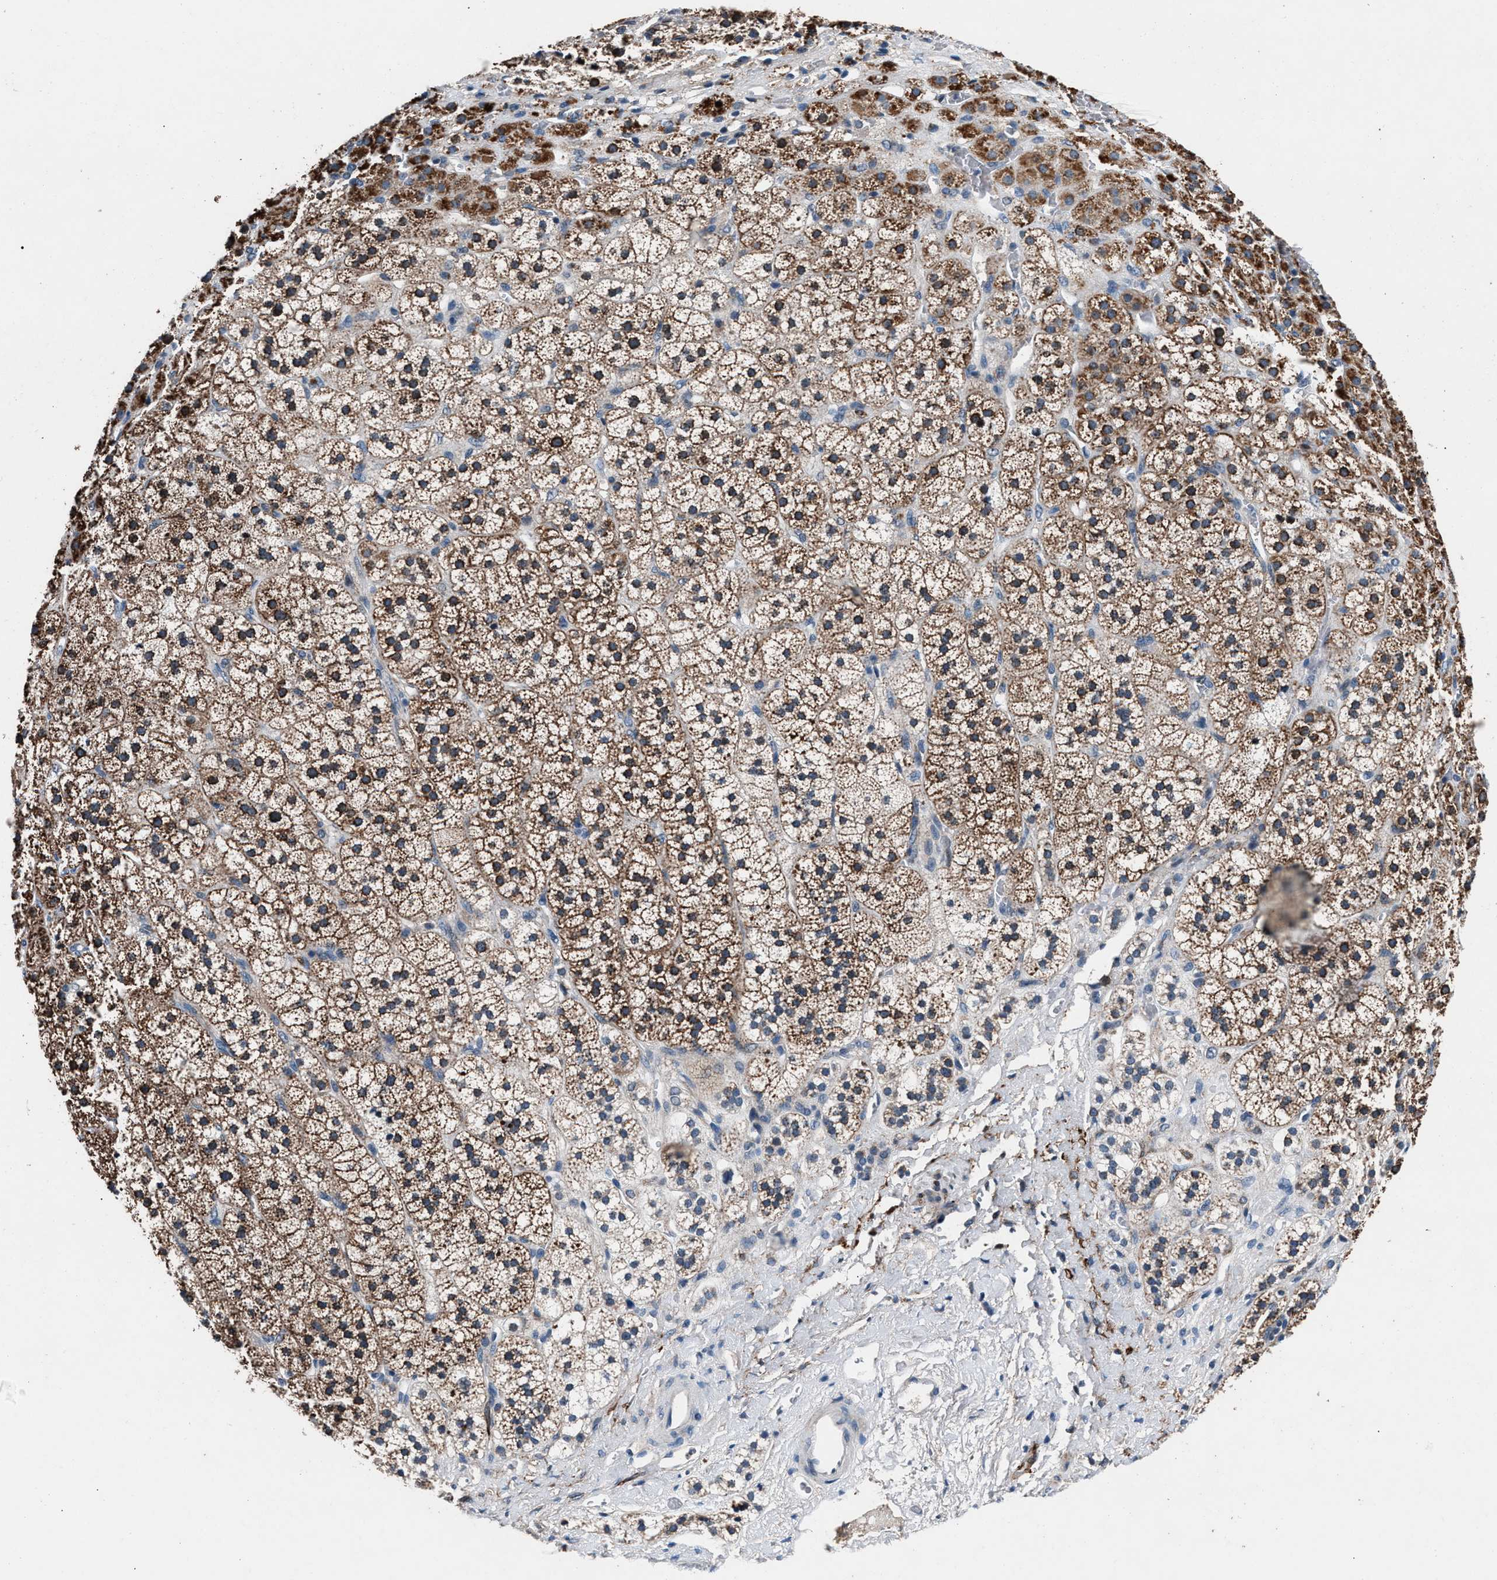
{"staining": {"intensity": "moderate", "quantity": ">75%", "location": "cytoplasmic/membranous"}, "tissue": "adrenal gland", "cell_type": "Glandular cells", "image_type": "normal", "snomed": [{"axis": "morphology", "description": "Normal tissue, NOS"}, {"axis": "topography", "description": "Adrenal gland"}], "caption": "This is an image of immunohistochemistry (IHC) staining of benign adrenal gland, which shows moderate expression in the cytoplasmic/membranous of glandular cells.", "gene": "DENND6B", "patient": {"sex": "male", "age": 56}}